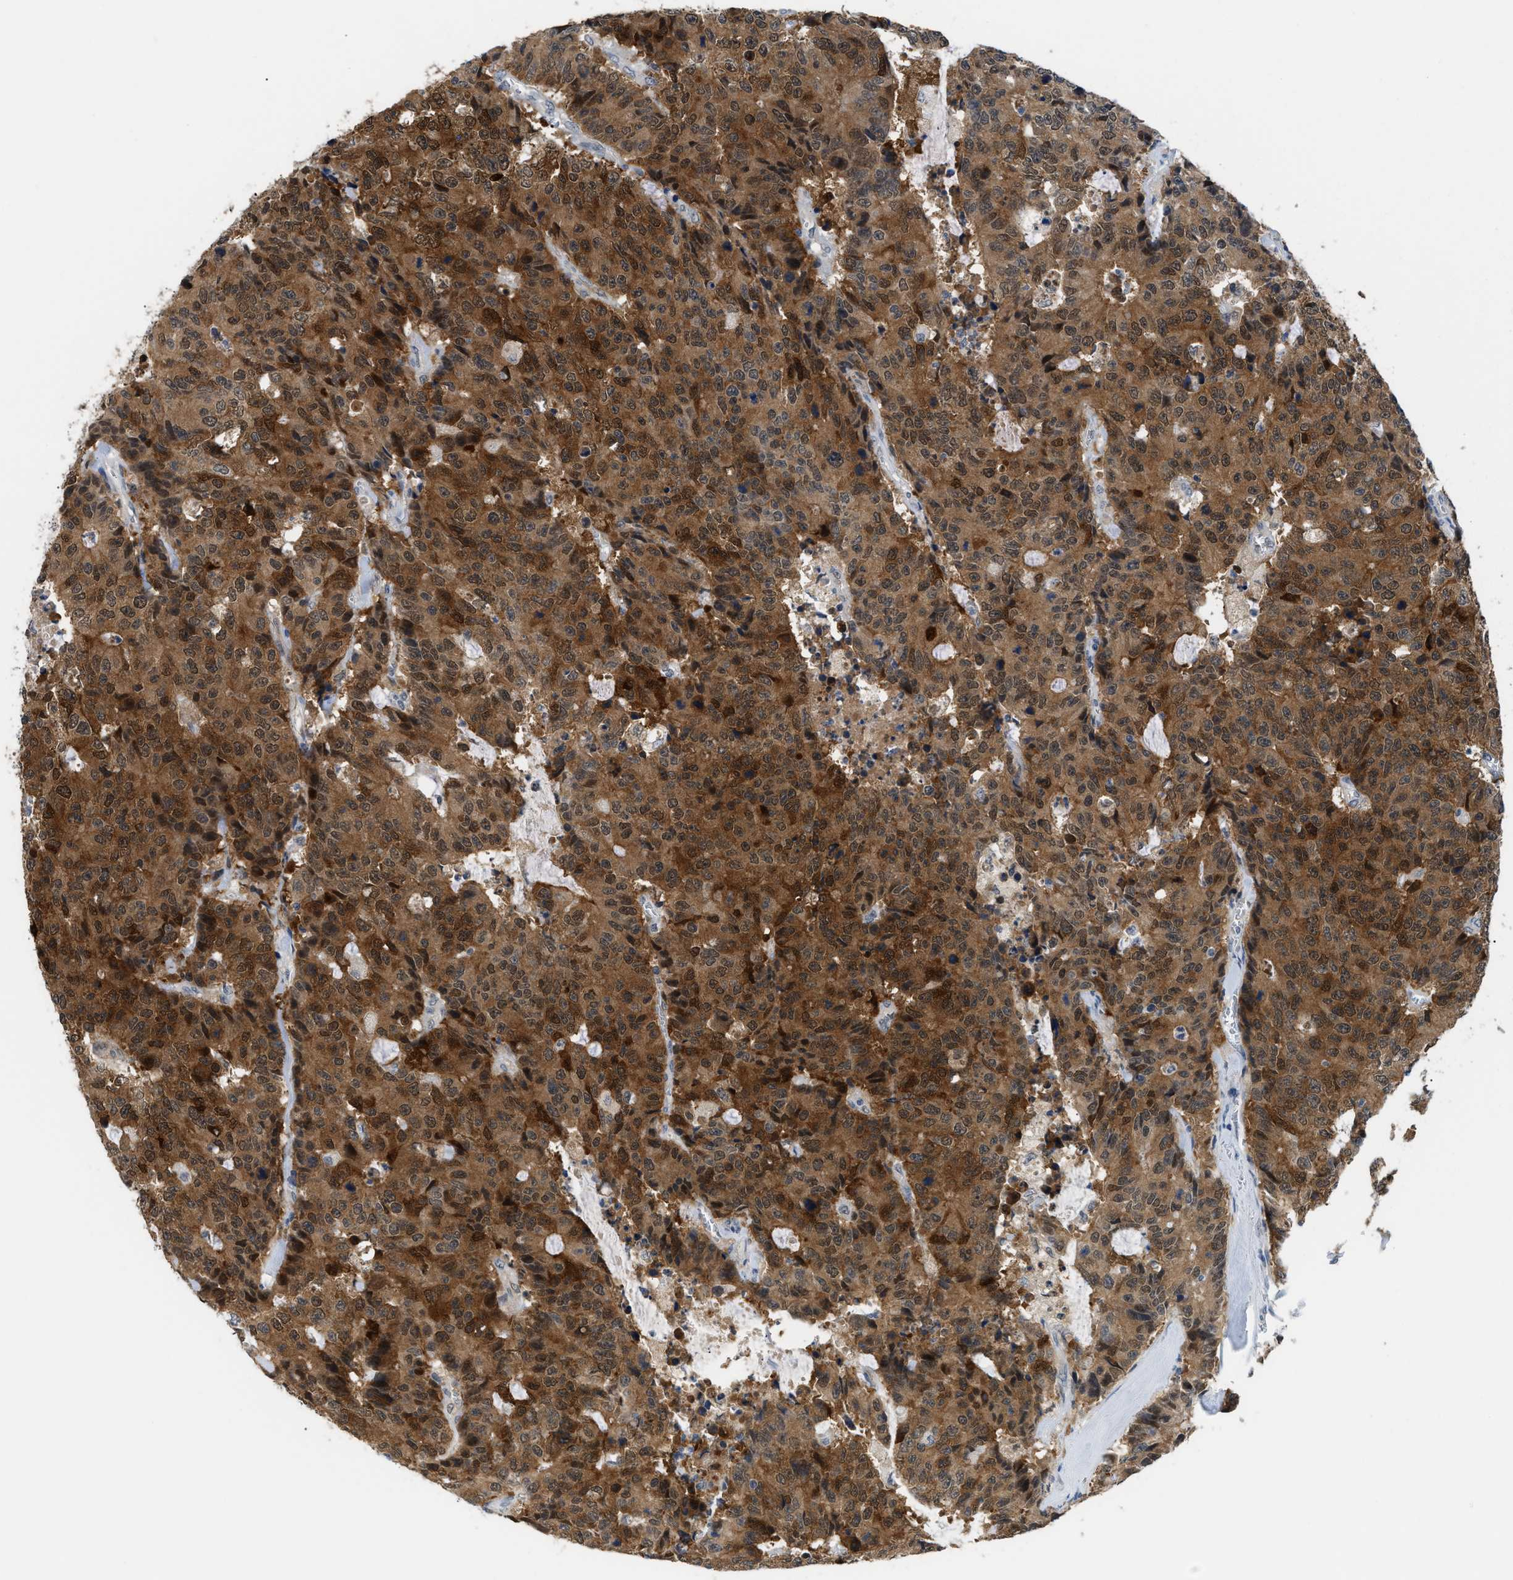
{"staining": {"intensity": "strong", "quantity": ">75%", "location": "cytoplasmic/membranous,nuclear"}, "tissue": "colorectal cancer", "cell_type": "Tumor cells", "image_type": "cancer", "snomed": [{"axis": "morphology", "description": "Adenocarcinoma, NOS"}, {"axis": "topography", "description": "Colon"}], "caption": "Immunohistochemical staining of human colorectal adenocarcinoma demonstrates strong cytoplasmic/membranous and nuclear protein positivity in approximately >75% of tumor cells. The staining was performed using DAB (3,3'-diaminobenzidine), with brown indicating positive protein expression. Nuclei are stained blue with hematoxylin.", "gene": "PSAT1", "patient": {"sex": "female", "age": 86}}